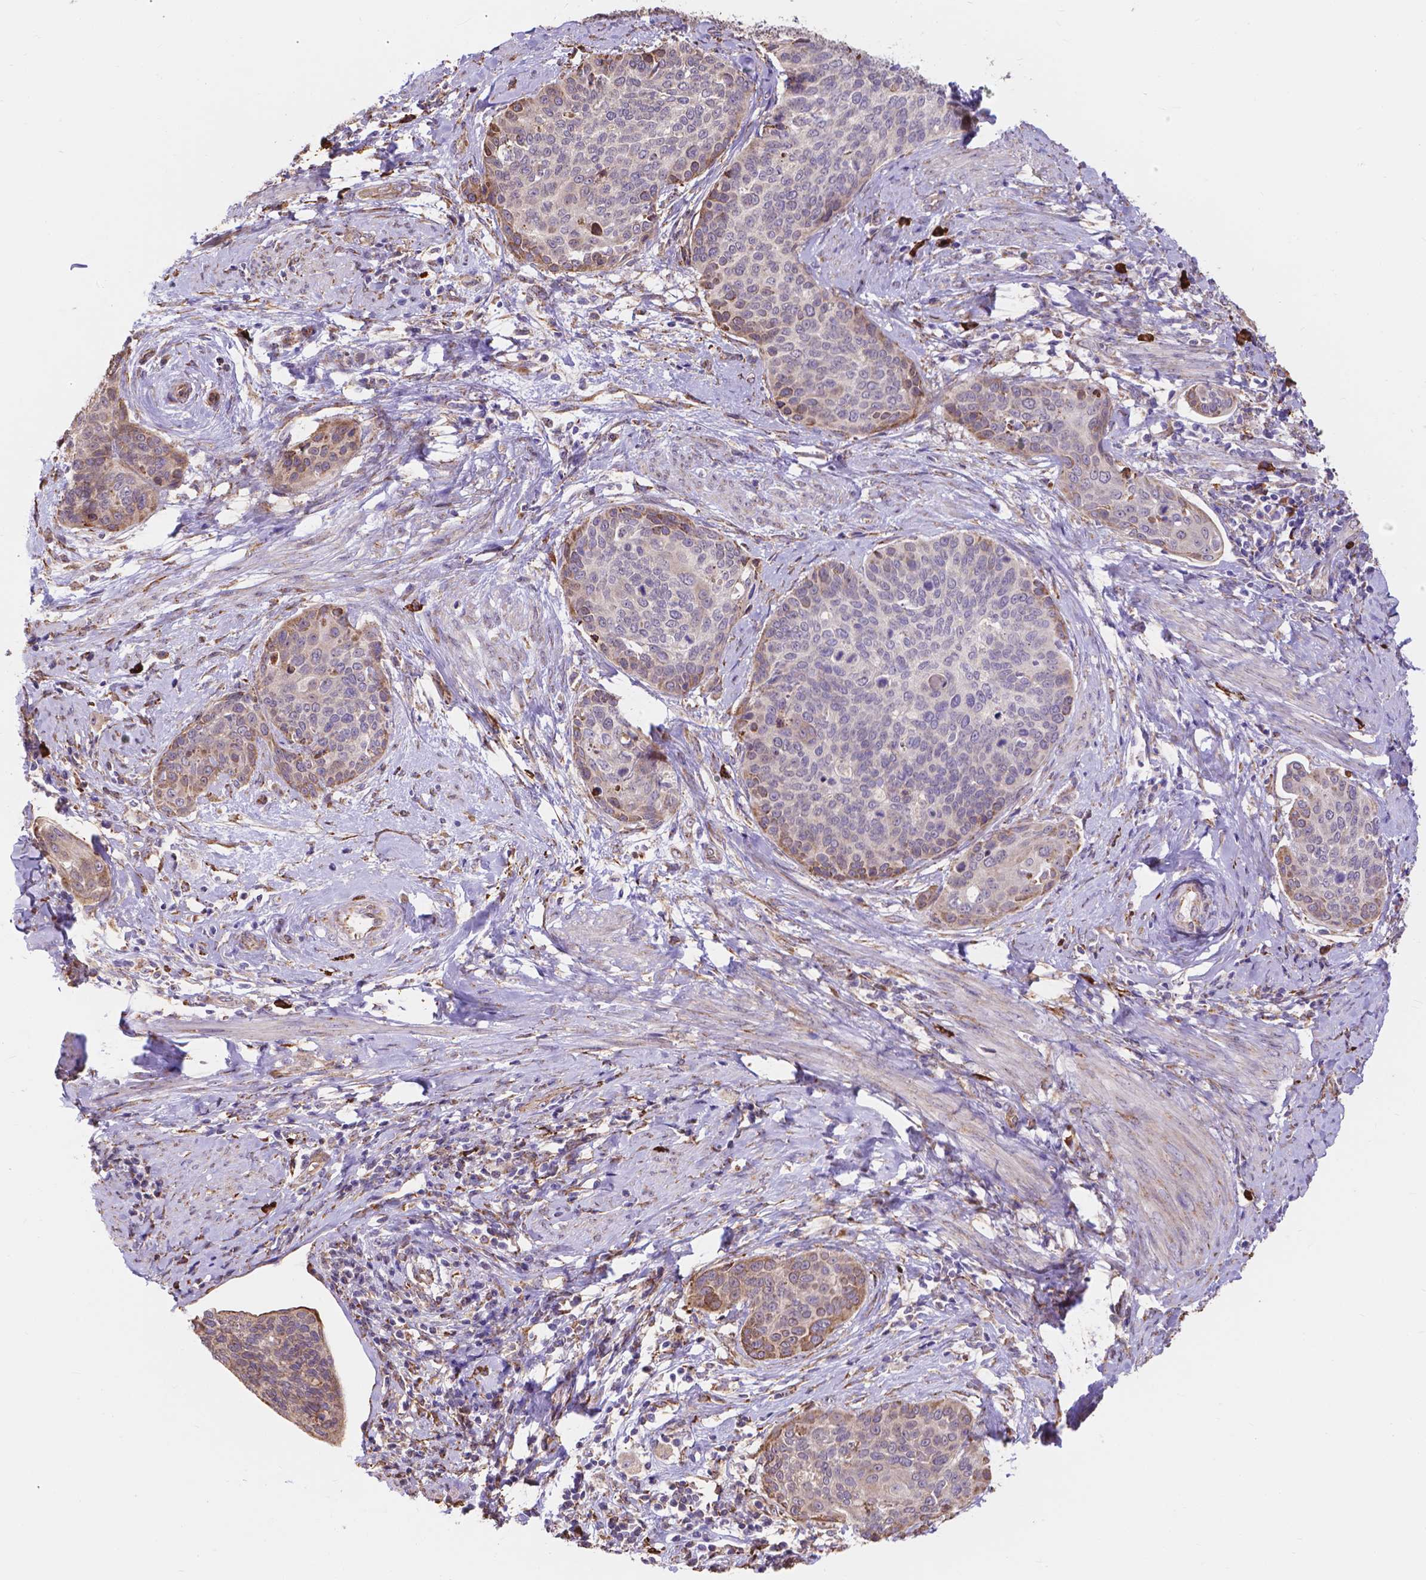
{"staining": {"intensity": "moderate", "quantity": "<25%", "location": "cytoplasmic/membranous"}, "tissue": "cervical cancer", "cell_type": "Tumor cells", "image_type": "cancer", "snomed": [{"axis": "morphology", "description": "Squamous cell carcinoma, NOS"}, {"axis": "topography", "description": "Cervix"}], "caption": "Tumor cells display low levels of moderate cytoplasmic/membranous expression in approximately <25% of cells in human cervical squamous cell carcinoma.", "gene": "IPO11", "patient": {"sex": "female", "age": 69}}